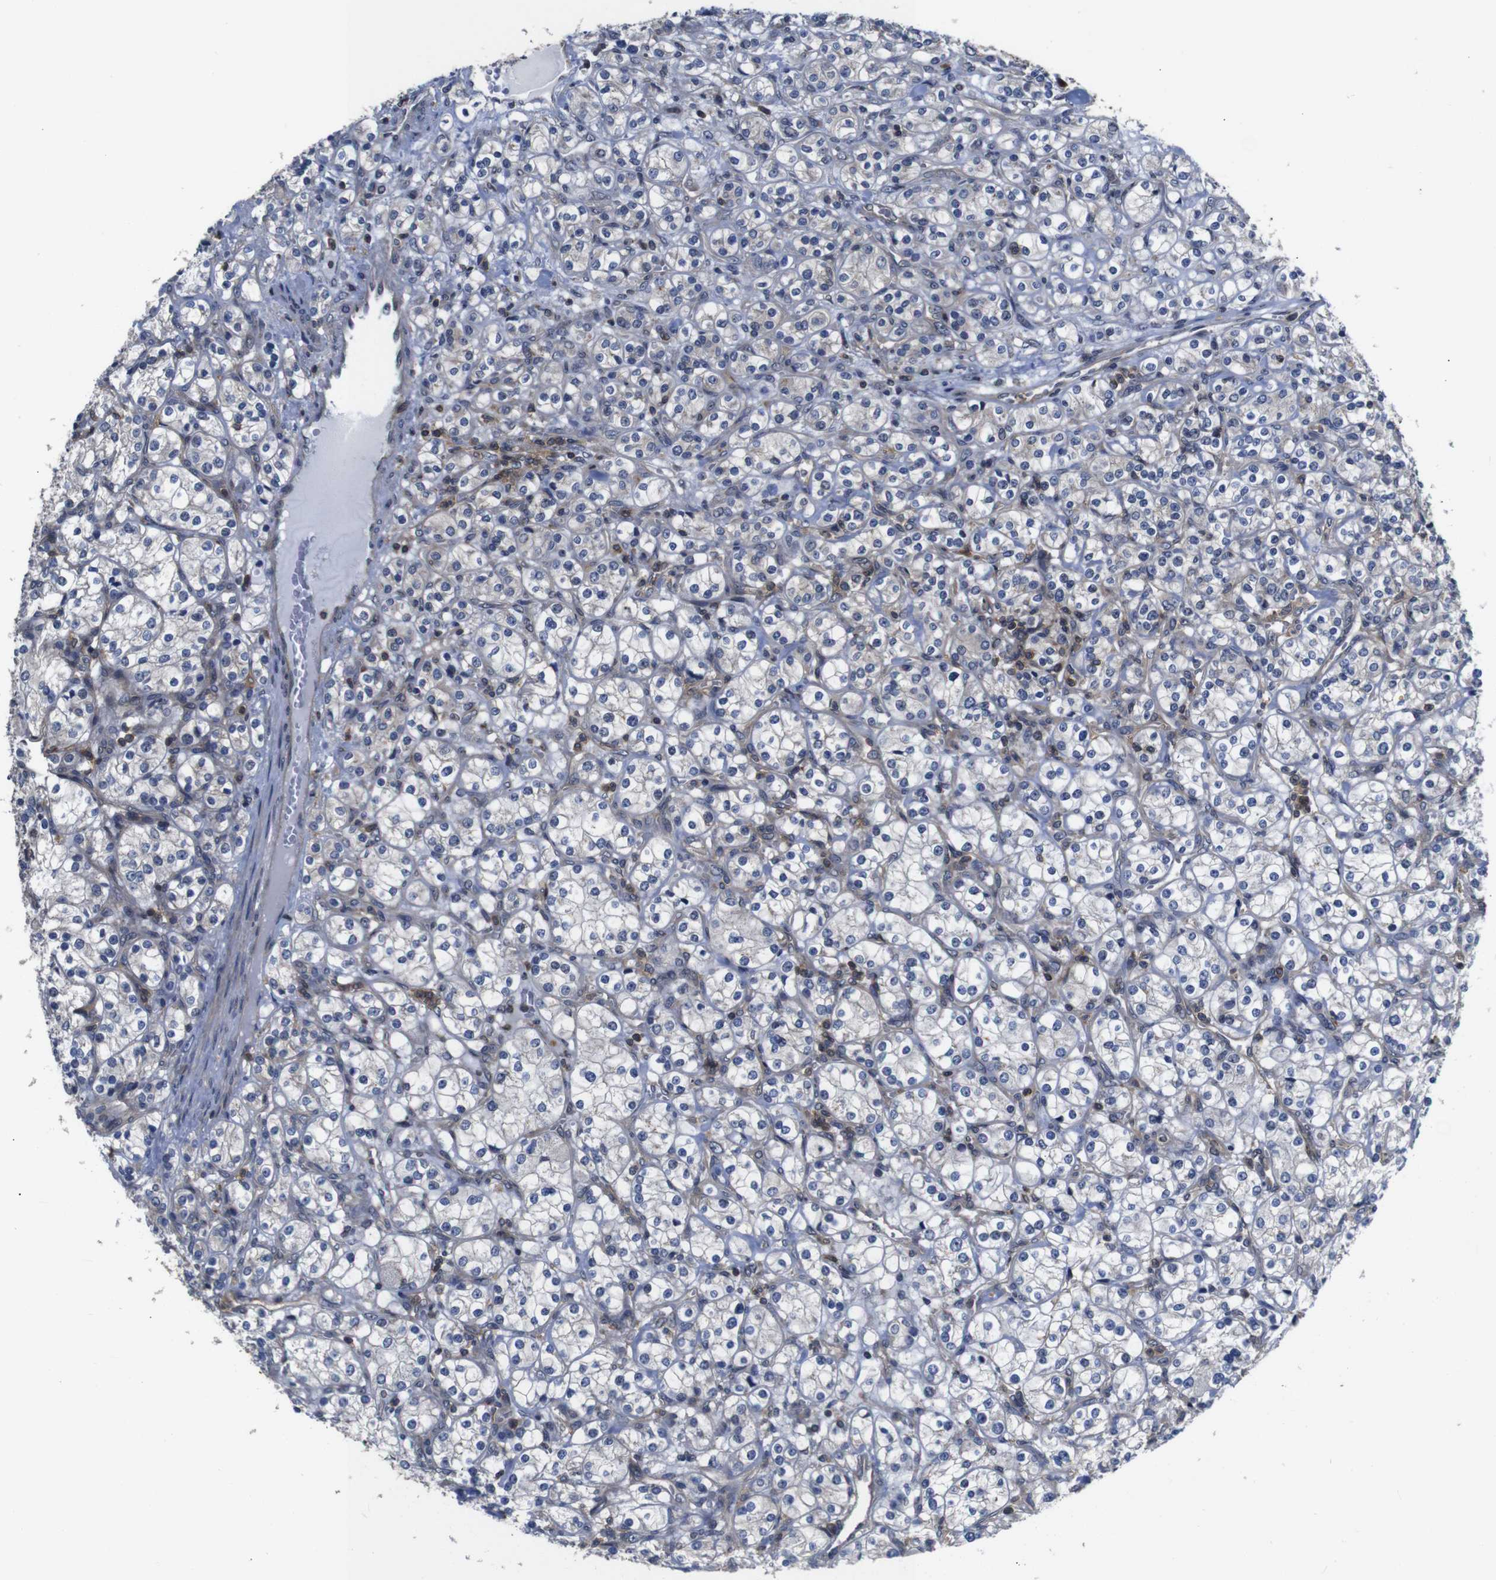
{"staining": {"intensity": "negative", "quantity": "none", "location": "none"}, "tissue": "renal cancer", "cell_type": "Tumor cells", "image_type": "cancer", "snomed": [{"axis": "morphology", "description": "Adenocarcinoma, NOS"}, {"axis": "topography", "description": "Kidney"}], "caption": "Immunohistochemical staining of renal cancer shows no significant expression in tumor cells. Nuclei are stained in blue.", "gene": "BRWD3", "patient": {"sex": "male", "age": 77}}